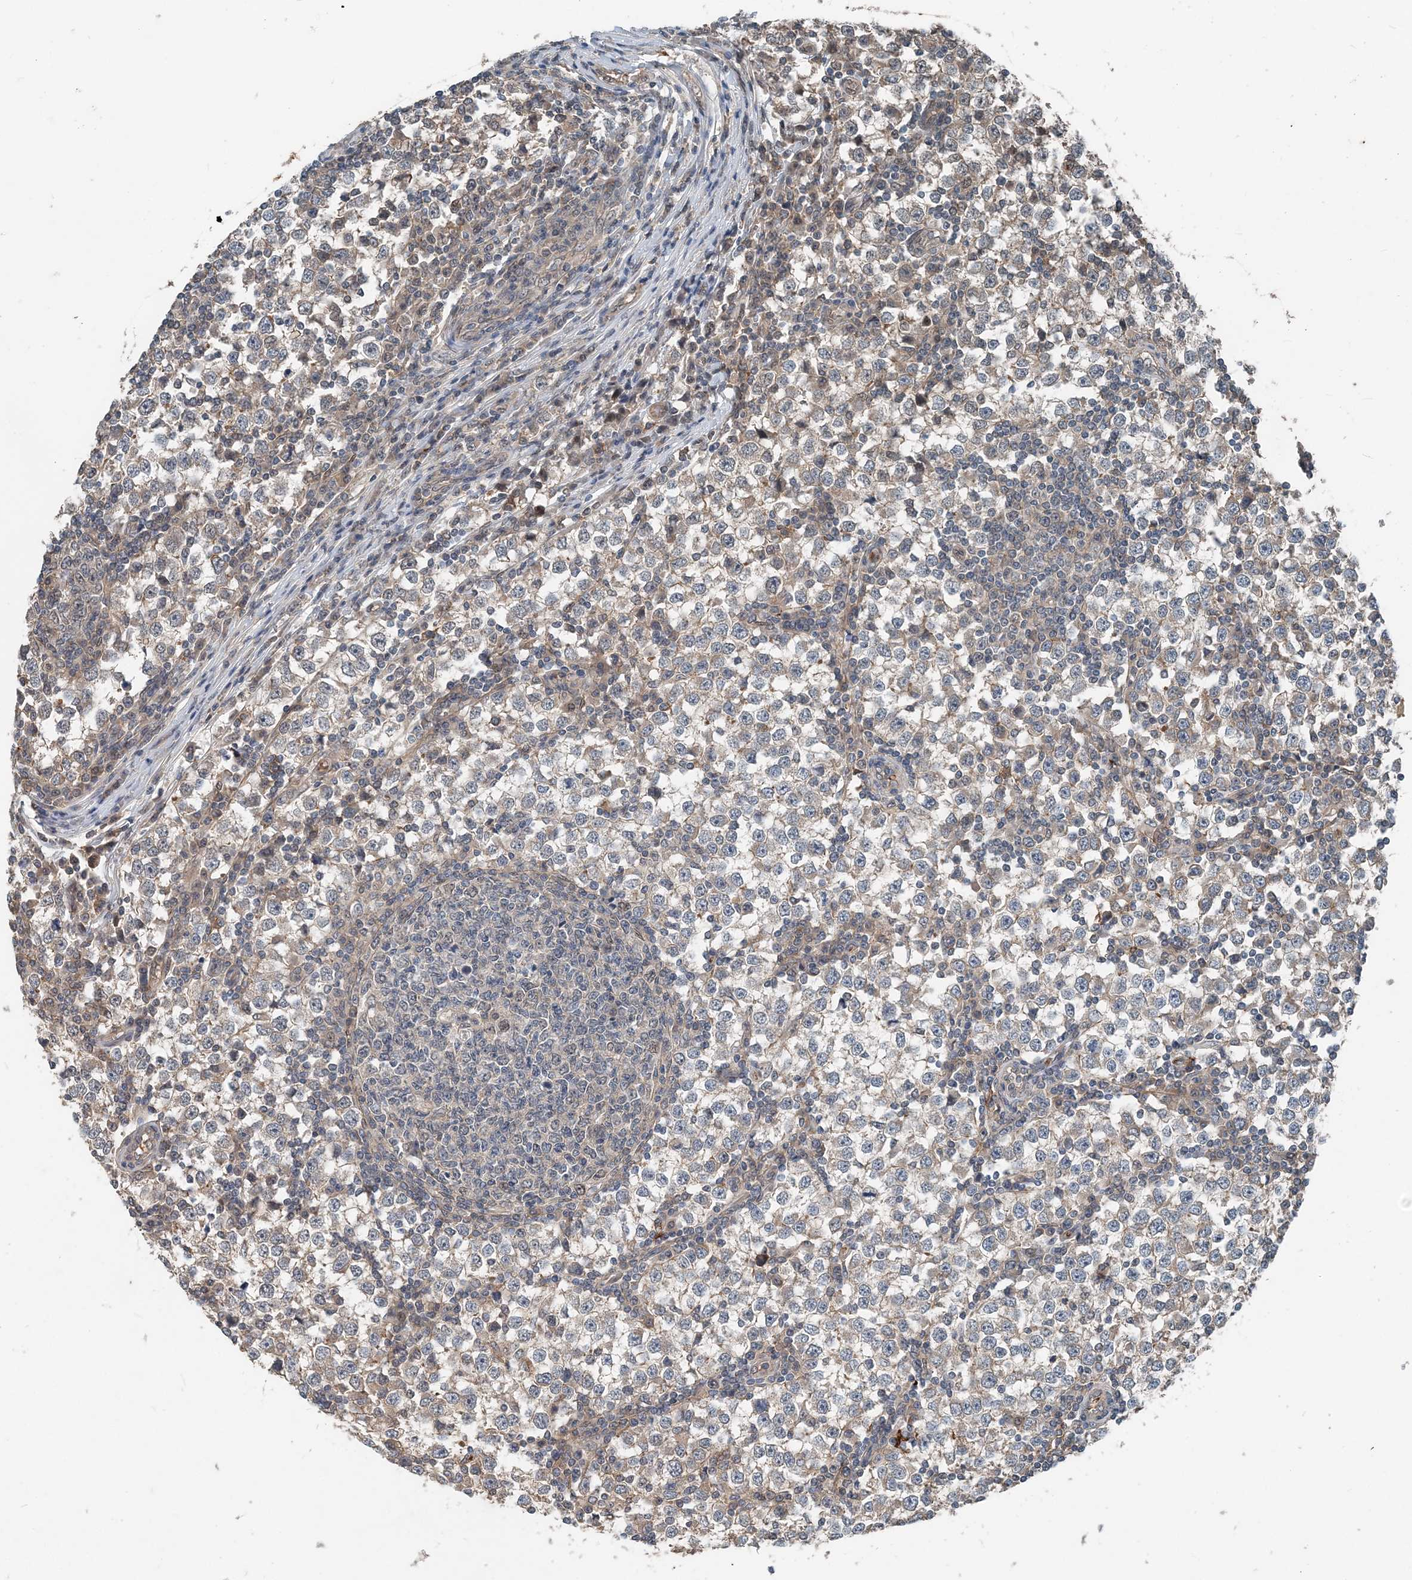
{"staining": {"intensity": "weak", "quantity": "25%-75%", "location": "cytoplasmic/membranous"}, "tissue": "testis cancer", "cell_type": "Tumor cells", "image_type": "cancer", "snomed": [{"axis": "morphology", "description": "Seminoma, NOS"}, {"axis": "topography", "description": "Testis"}], "caption": "Testis cancer stained with DAB (3,3'-diaminobenzidine) immunohistochemistry (IHC) shows low levels of weak cytoplasmic/membranous expression in about 25%-75% of tumor cells.", "gene": "SMPD3", "patient": {"sex": "male", "age": 65}}